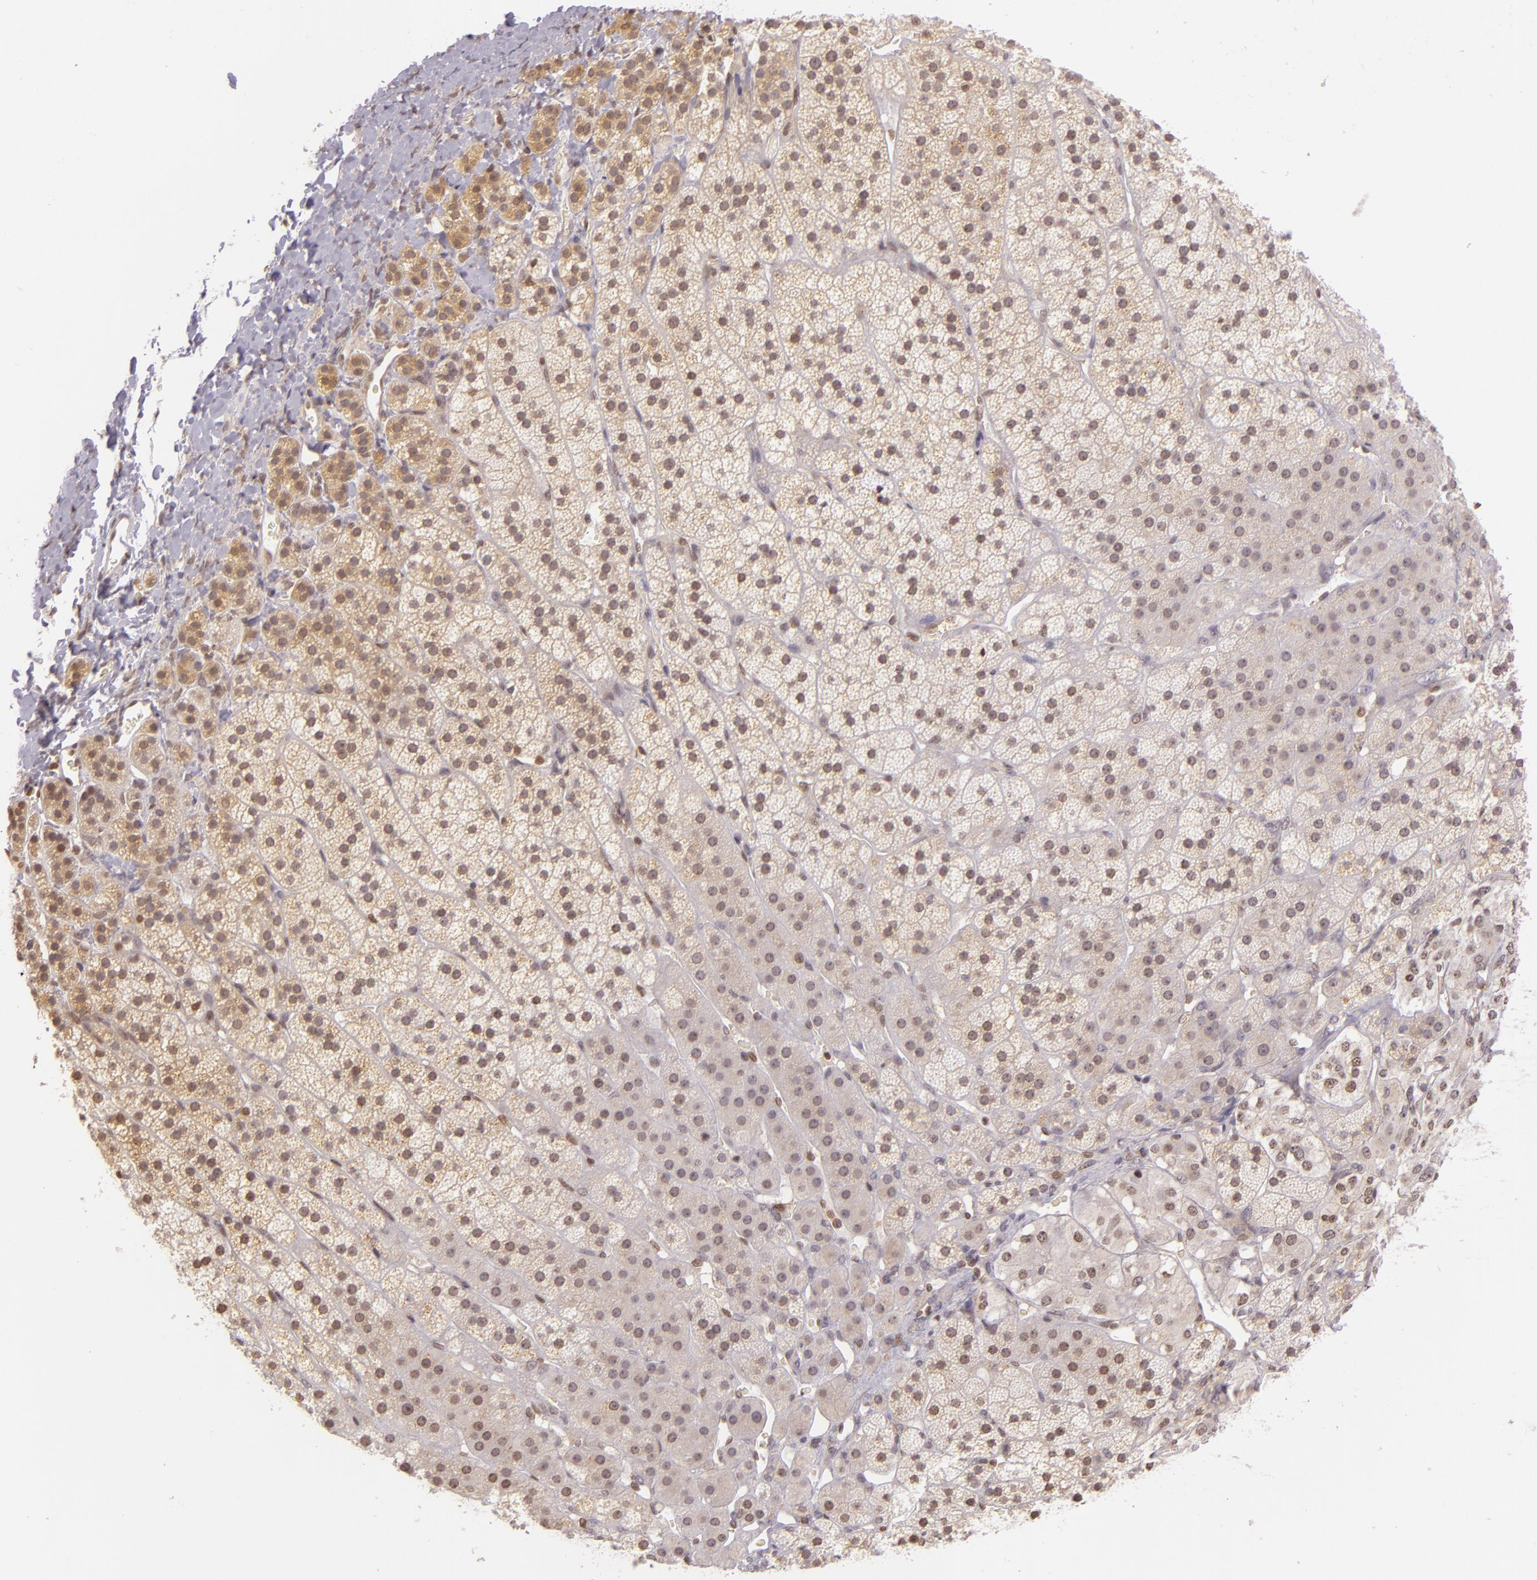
{"staining": {"intensity": "moderate", "quantity": ">75%", "location": "cytoplasmic/membranous,nuclear"}, "tissue": "adrenal gland", "cell_type": "Glandular cells", "image_type": "normal", "snomed": [{"axis": "morphology", "description": "Normal tissue, NOS"}, {"axis": "topography", "description": "Adrenal gland"}], "caption": "Benign adrenal gland was stained to show a protein in brown. There is medium levels of moderate cytoplasmic/membranous,nuclear positivity in approximately >75% of glandular cells.", "gene": "ENSG00000290315", "patient": {"sex": "female", "age": 44}}